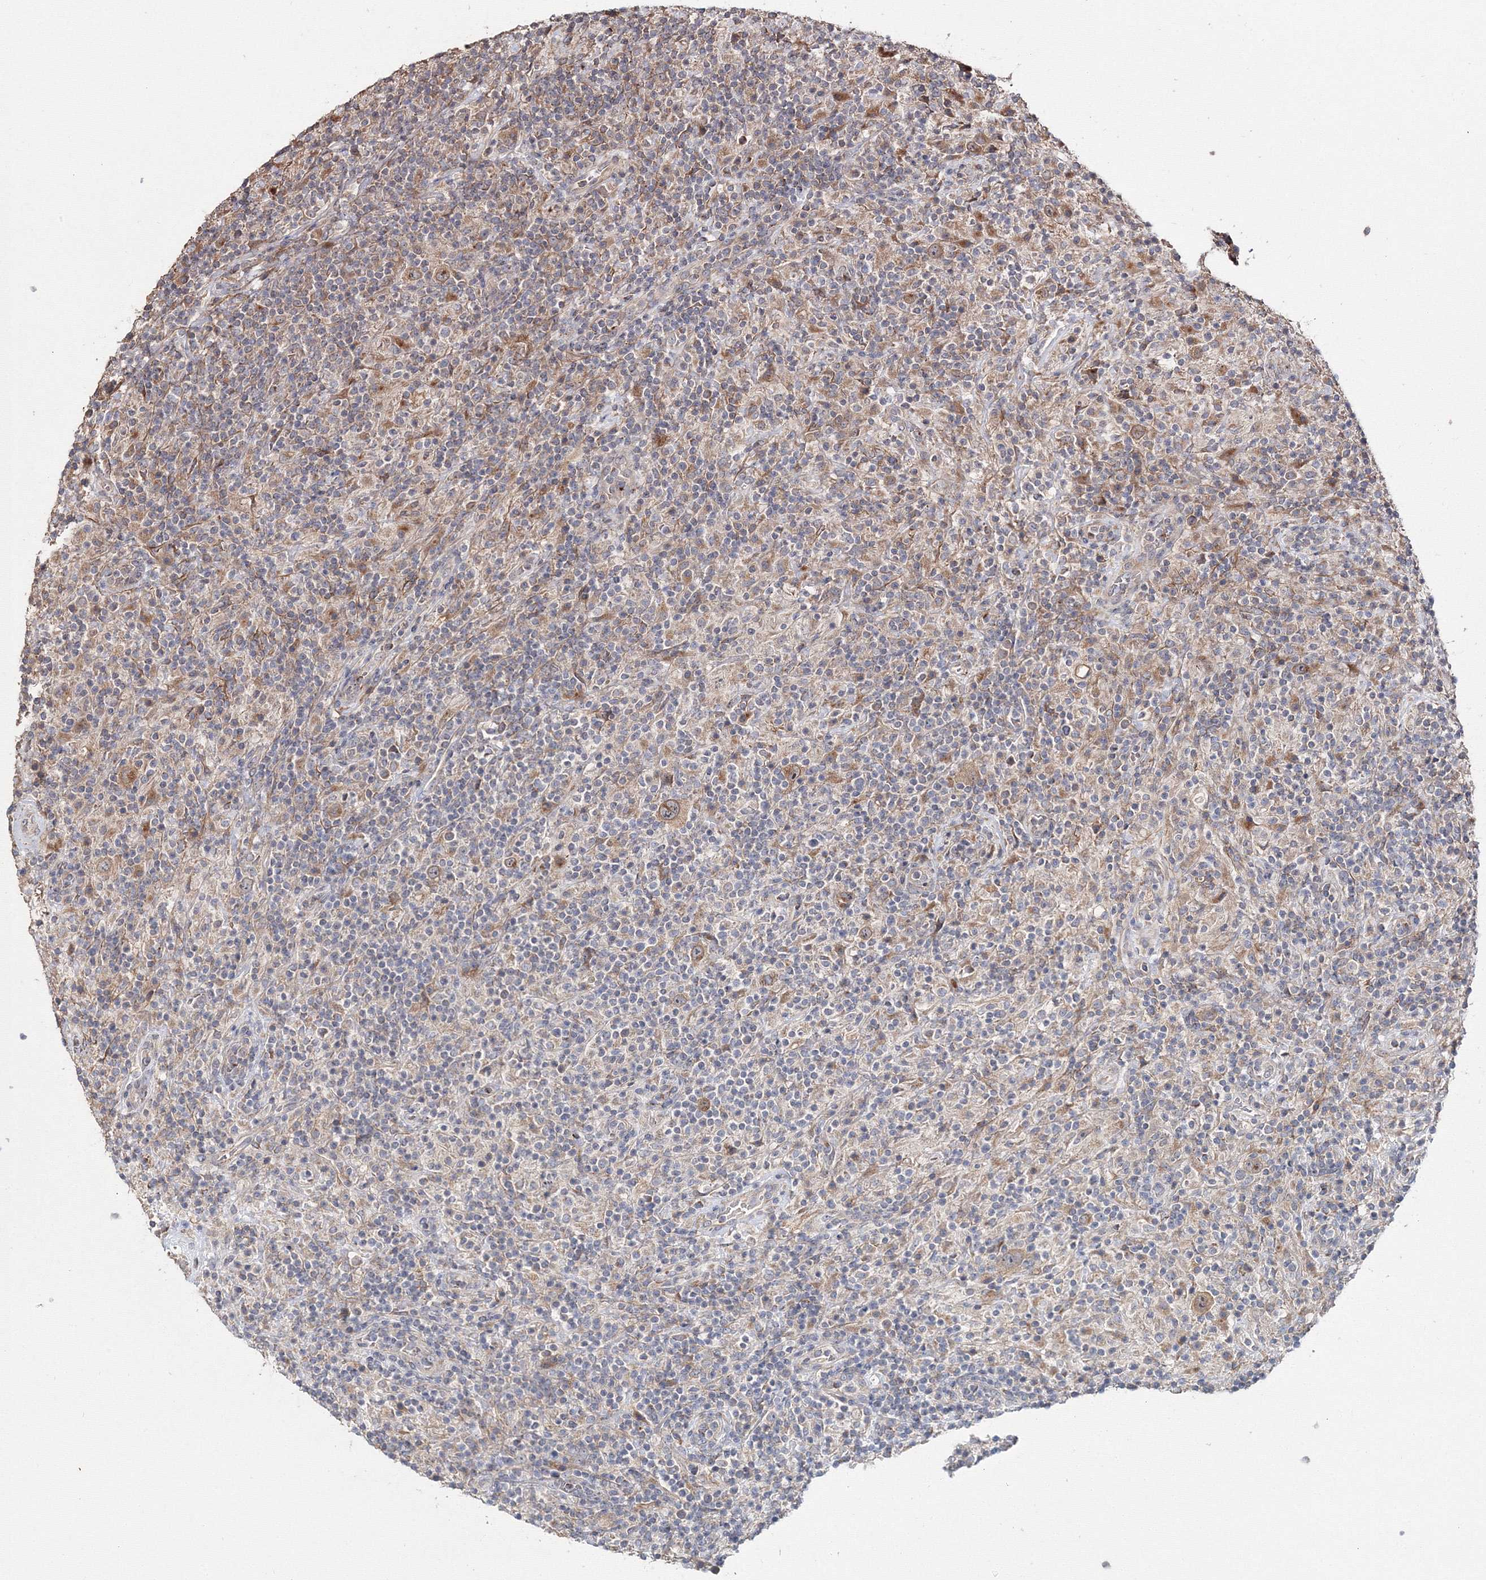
{"staining": {"intensity": "moderate", "quantity": ">75%", "location": "cytoplasmic/membranous"}, "tissue": "lymphoma", "cell_type": "Tumor cells", "image_type": "cancer", "snomed": [{"axis": "morphology", "description": "Hodgkin's disease, NOS"}, {"axis": "topography", "description": "Lymph node"}], "caption": "High-power microscopy captured an immunohistochemistry image of Hodgkin's disease, revealing moderate cytoplasmic/membranous positivity in about >75% of tumor cells.", "gene": "DDO", "patient": {"sex": "male", "age": 70}}